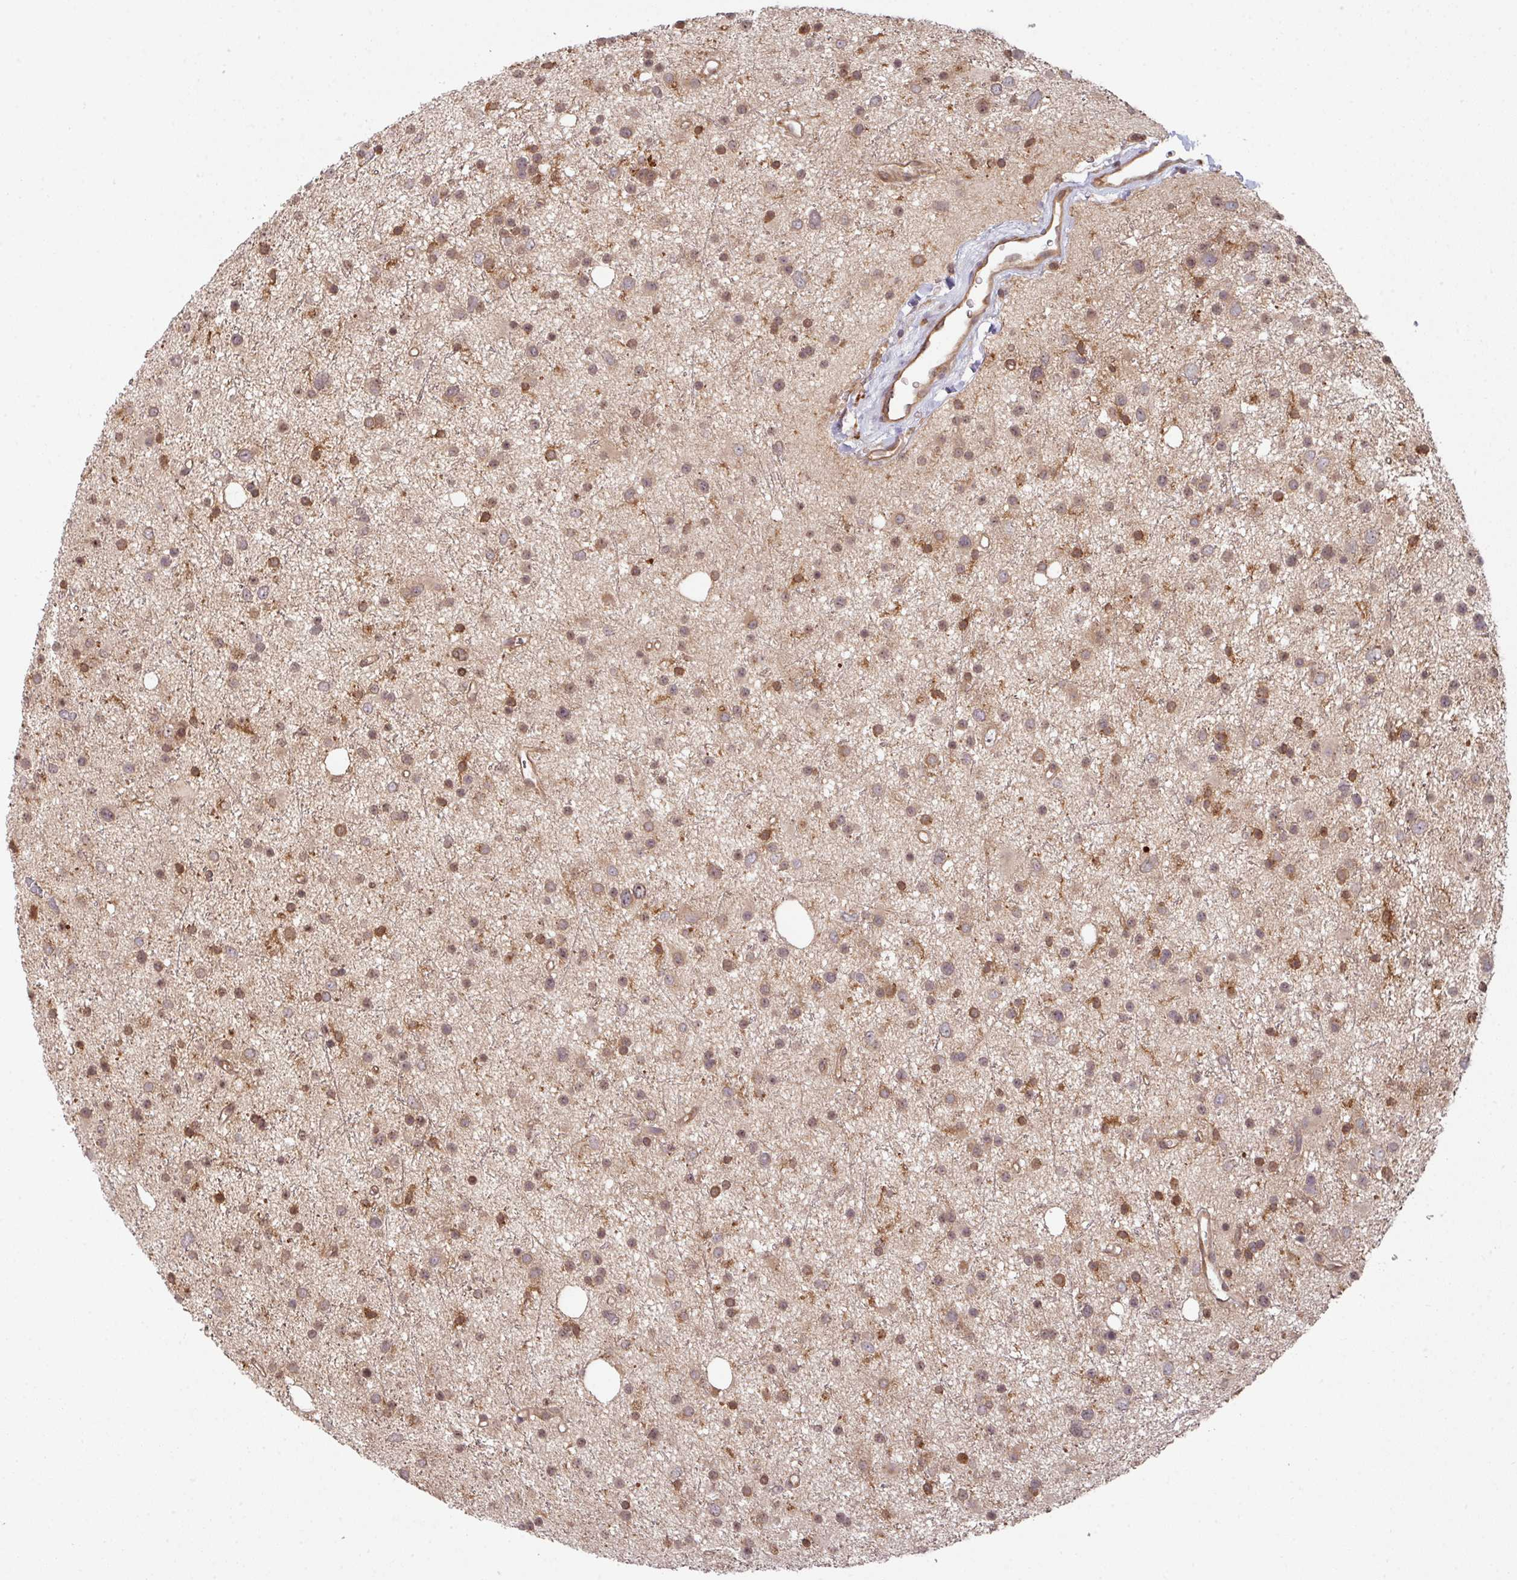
{"staining": {"intensity": "moderate", "quantity": ">75%", "location": "cytoplasmic/membranous"}, "tissue": "glioma", "cell_type": "Tumor cells", "image_type": "cancer", "snomed": [{"axis": "morphology", "description": "Glioma, malignant, Low grade"}, {"axis": "topography", "description": "Cerebral cortex"}], "caption": "A micrograph of malignant glioma (low-grade) stained for a protein shows moderate cytoplasmic/membranous brown staining in tumor cells.", "gene": "CYFIP2", "patient": {"sex": "female", "age": 39}}